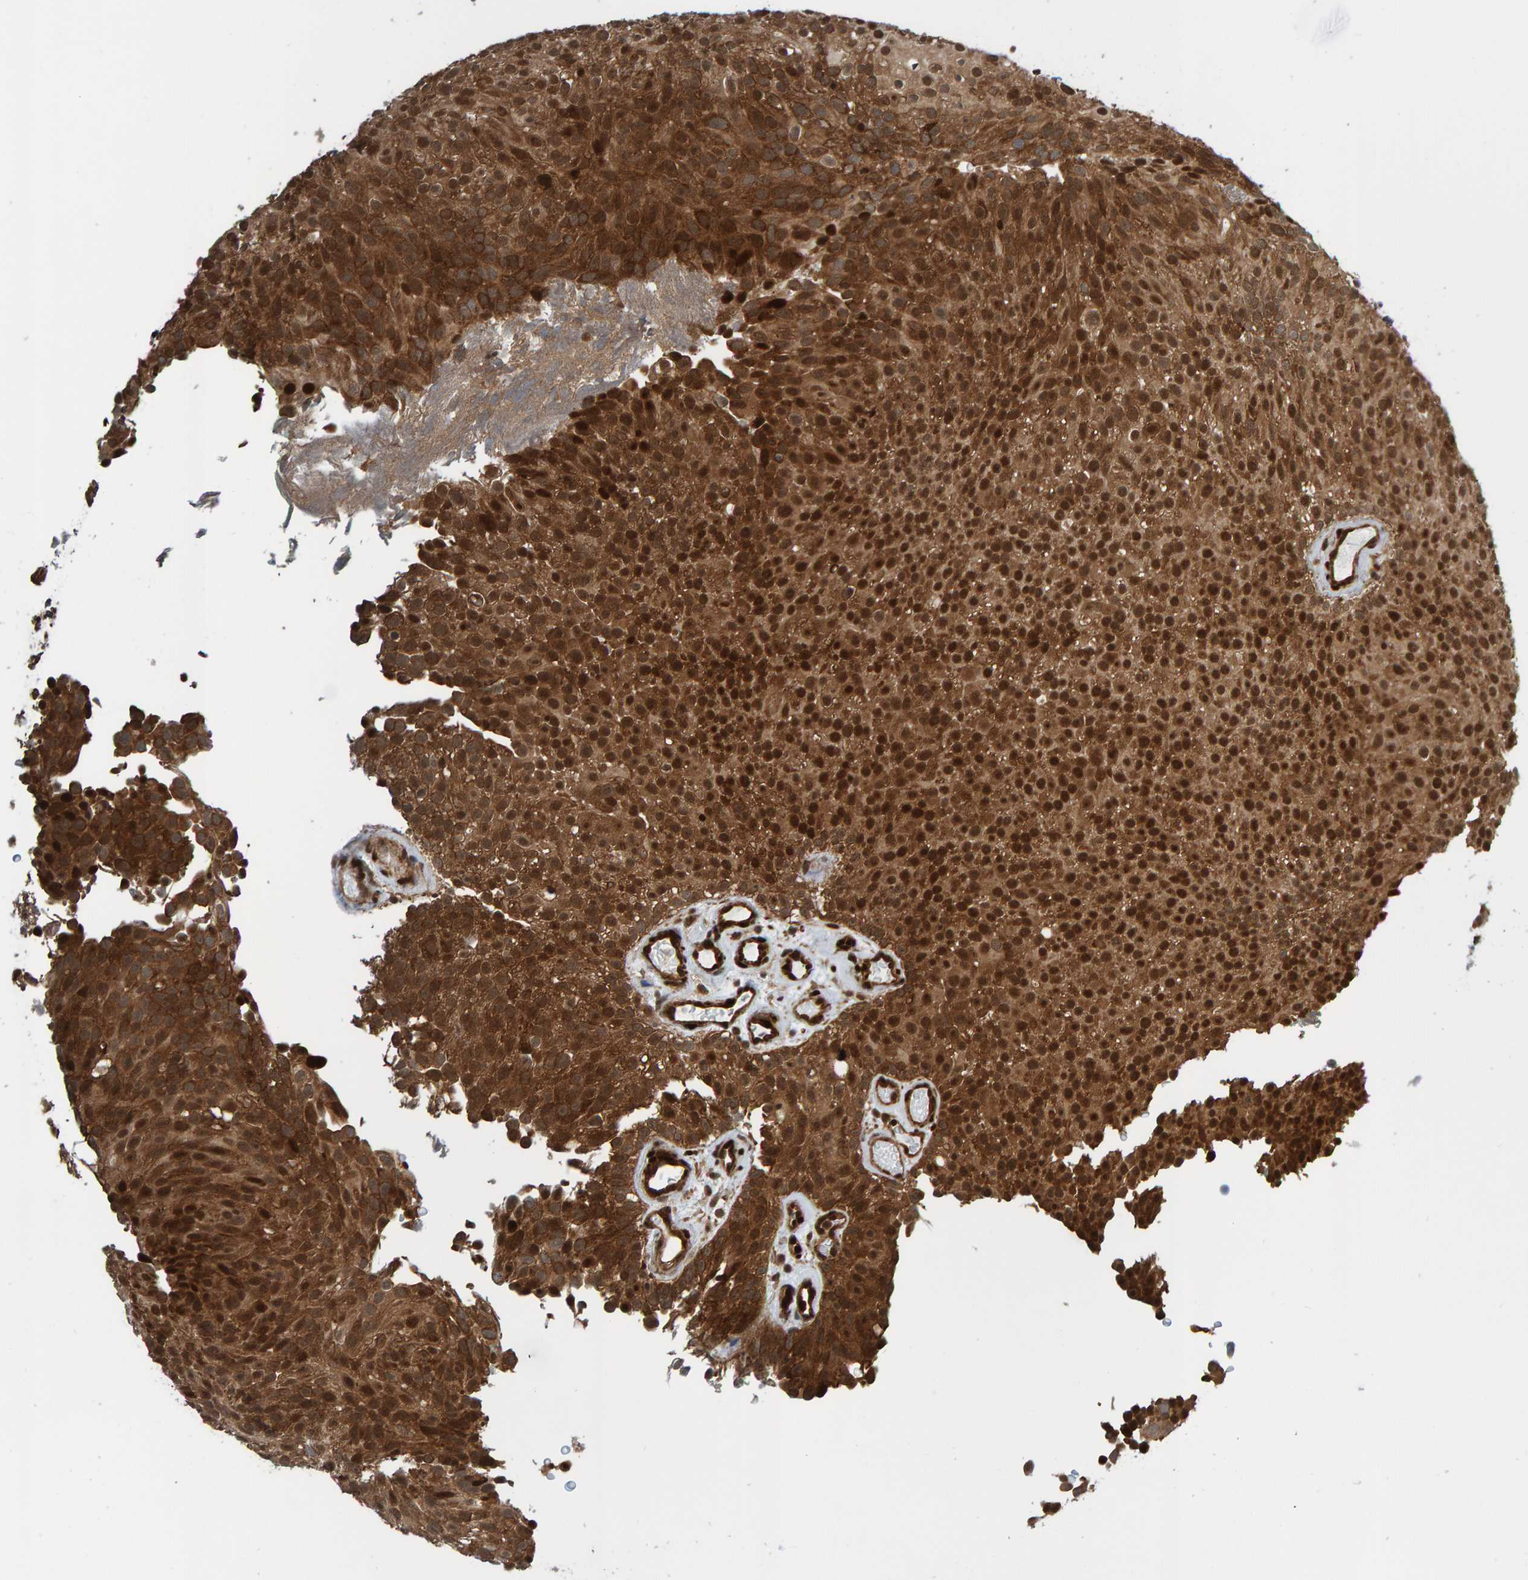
{"staining": {"intensity": "strong", "quantity": ">75%", "location": "cytoplasmic/membranous,nuclear"}, "tissue": "urothelial cancer", "cell_type": "Tumor cells", "image_type": "cancer", "snomed": [{"axis": "morphology", "description": "Urothelial carcinoma, Low grade"}, {"axis": "topography", "description": "Urinary bladder"}], "caption": "This is an image of immunohistochemistry (IHC) staining of urothelial cancer, which shows strong expression in the cytoplasmic/membranous and nuclear of tumor cells.", "gene": "ZNF366", "patient": {"sex": "male", "age": 78}}